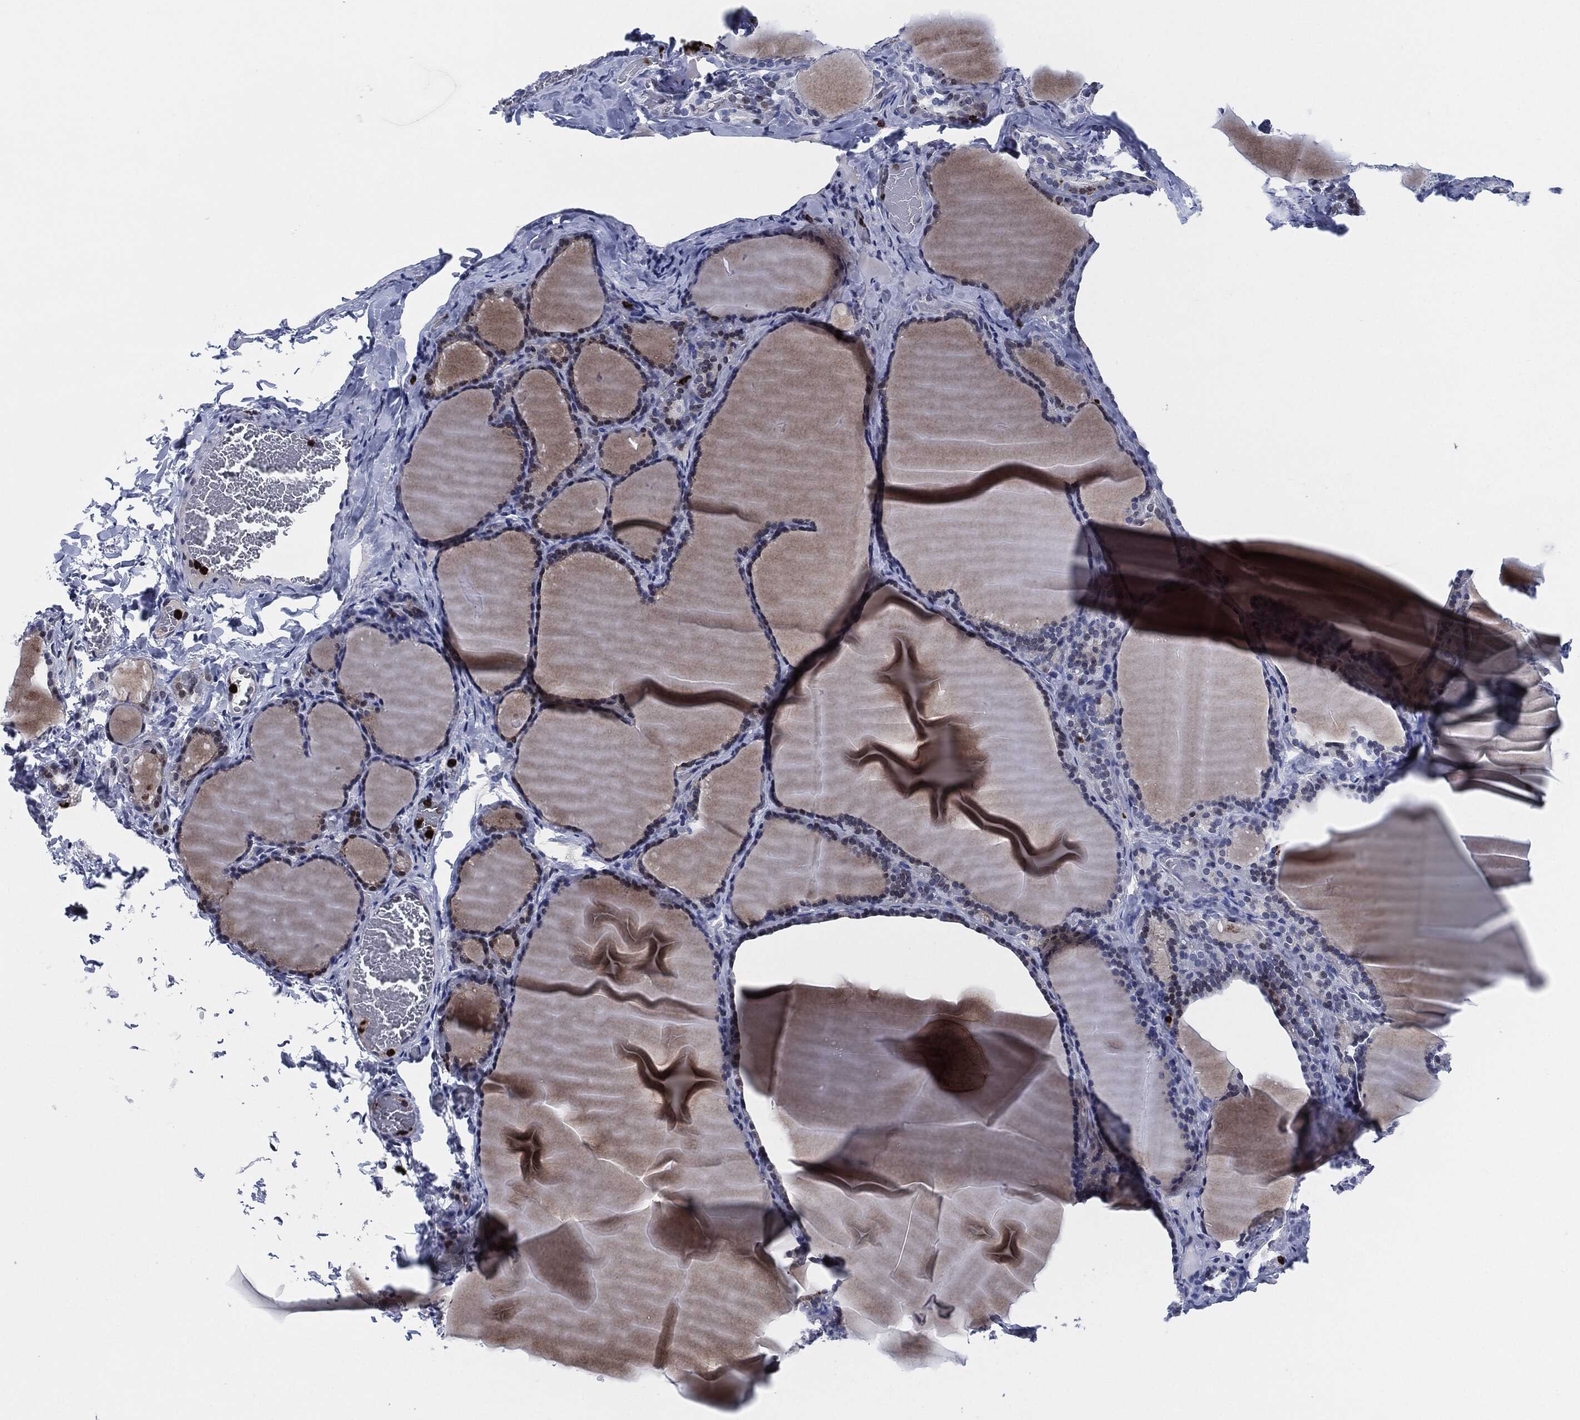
{"staining": {"intensity": "negative", "quantity": "none", "location": "none"}, "tissue": "thyroid gland", "cell_type": "Glandular cells", "image_type": "normal", "snomed": [{"axis": "morphology", "description": "Normal tissue, NOS"}, {"axis": "morphology", "description": "Hyperplasia, NOS"}, {"axis": "topography", "description": "Thyroid gland"}], "caption": "DAB (3,3'-diaminobenzidine) immunohistochemical staining of normal thyroid gland shows no significant staining in glandular cells. (Immunohistochemistry (ihc), brightfield microscopy, high magnification).", "gene": "MPO", "patient": {"sex": "female", "age": 27}}